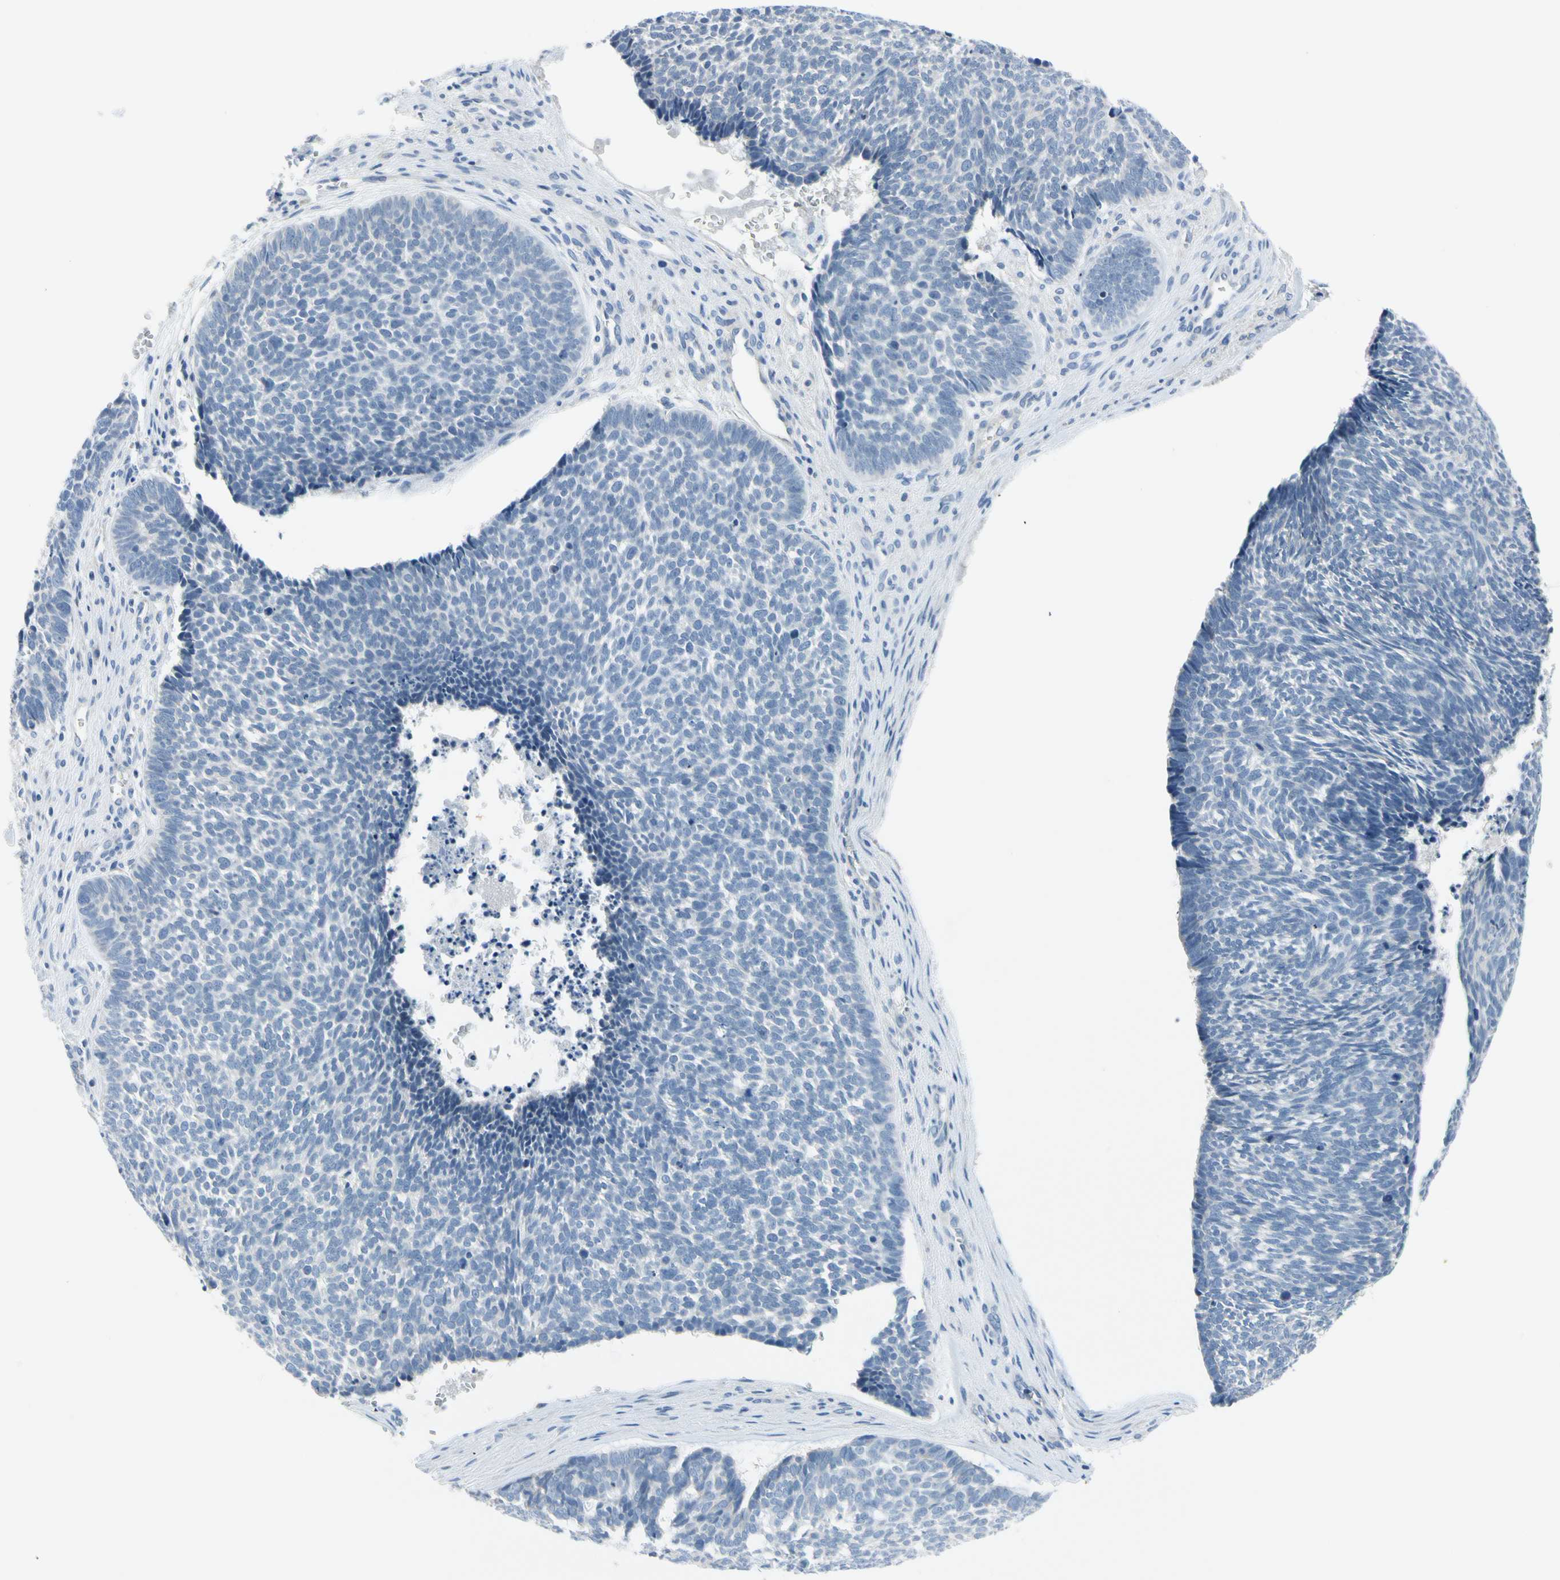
{"staining": {"intensity": "negative", "quantity": "none", "location": "none"}, "tissue": "skin cancer", "cell_type": "Tumor cells", "image_type": "cancer", "snomed": [{"axis": "morphology", "description": "Basal cell carcinoma"}, {"axis": "topography", "description": "Skin"}], "caption": "An immunohistochemistry image of skin cancer (basal cell carcinoma) is shown. There is no staining in tumor cells of skin cancer (basal cell carcinoma). (Immunohistochemistry, brightfield microscopy, high magnification).", "gene": "FCER2", "patient": {"sex": "male", "age": 84}}